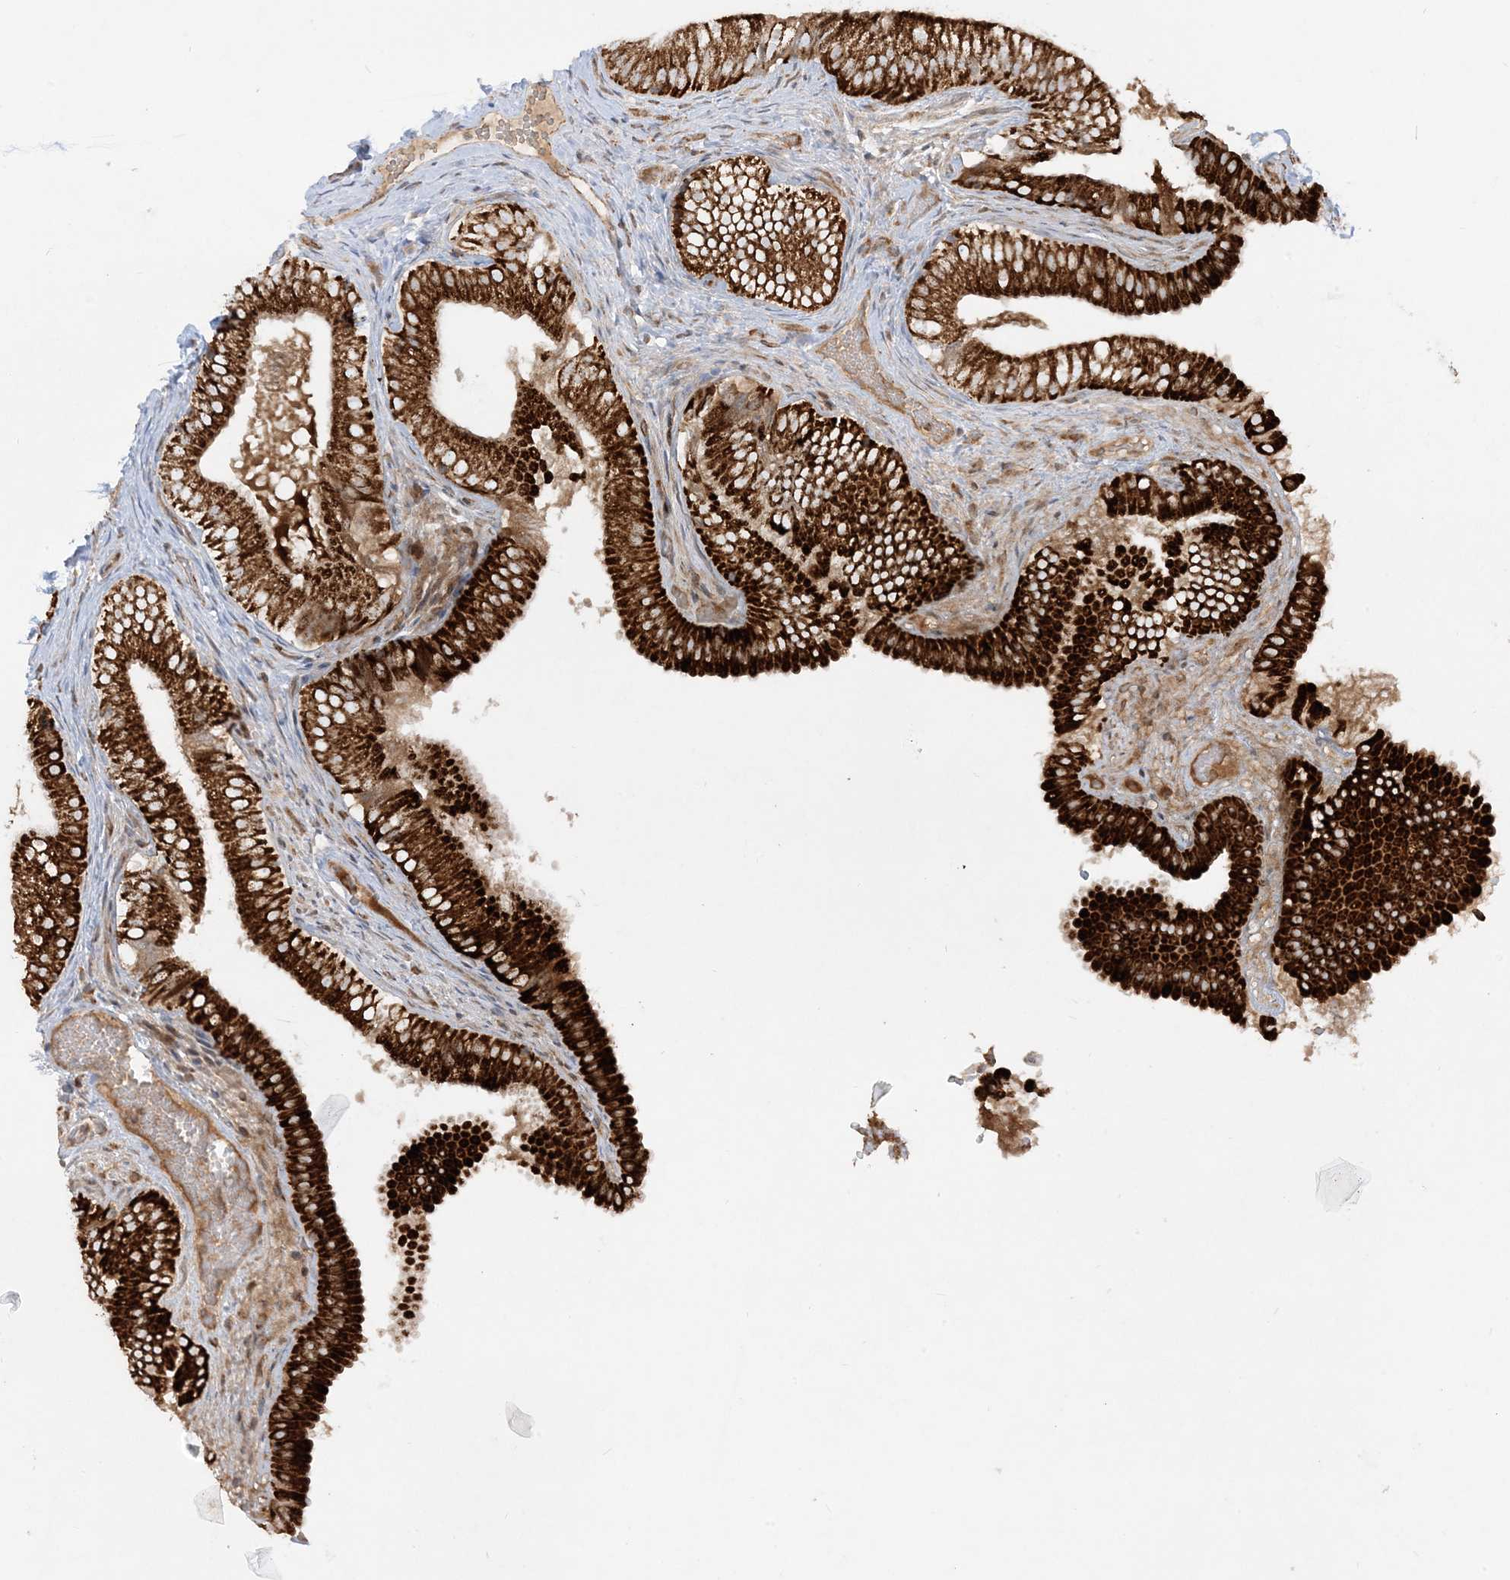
{"staining": {"intensity": "strong", "quantity": ">75%", "location": "cytoplasmic/membranous"}, "tissue": "gallbladder", "cell_type": "Glandular cells", "image_type": "normal", "snomed": [{"axis": "morphology", "description": "Normal tissue, NOS"}, {"axis": "topography", "description": "Gallbladder"}], "caption": "Protein staining shows strong cytoplasmic/membranous staining in approximately >75% of glandular cells in benign gallbladder. Nuclei are stained in blue.", "gene": "NDUFAF3", "patient": {"sex": "female", "age": 30}}